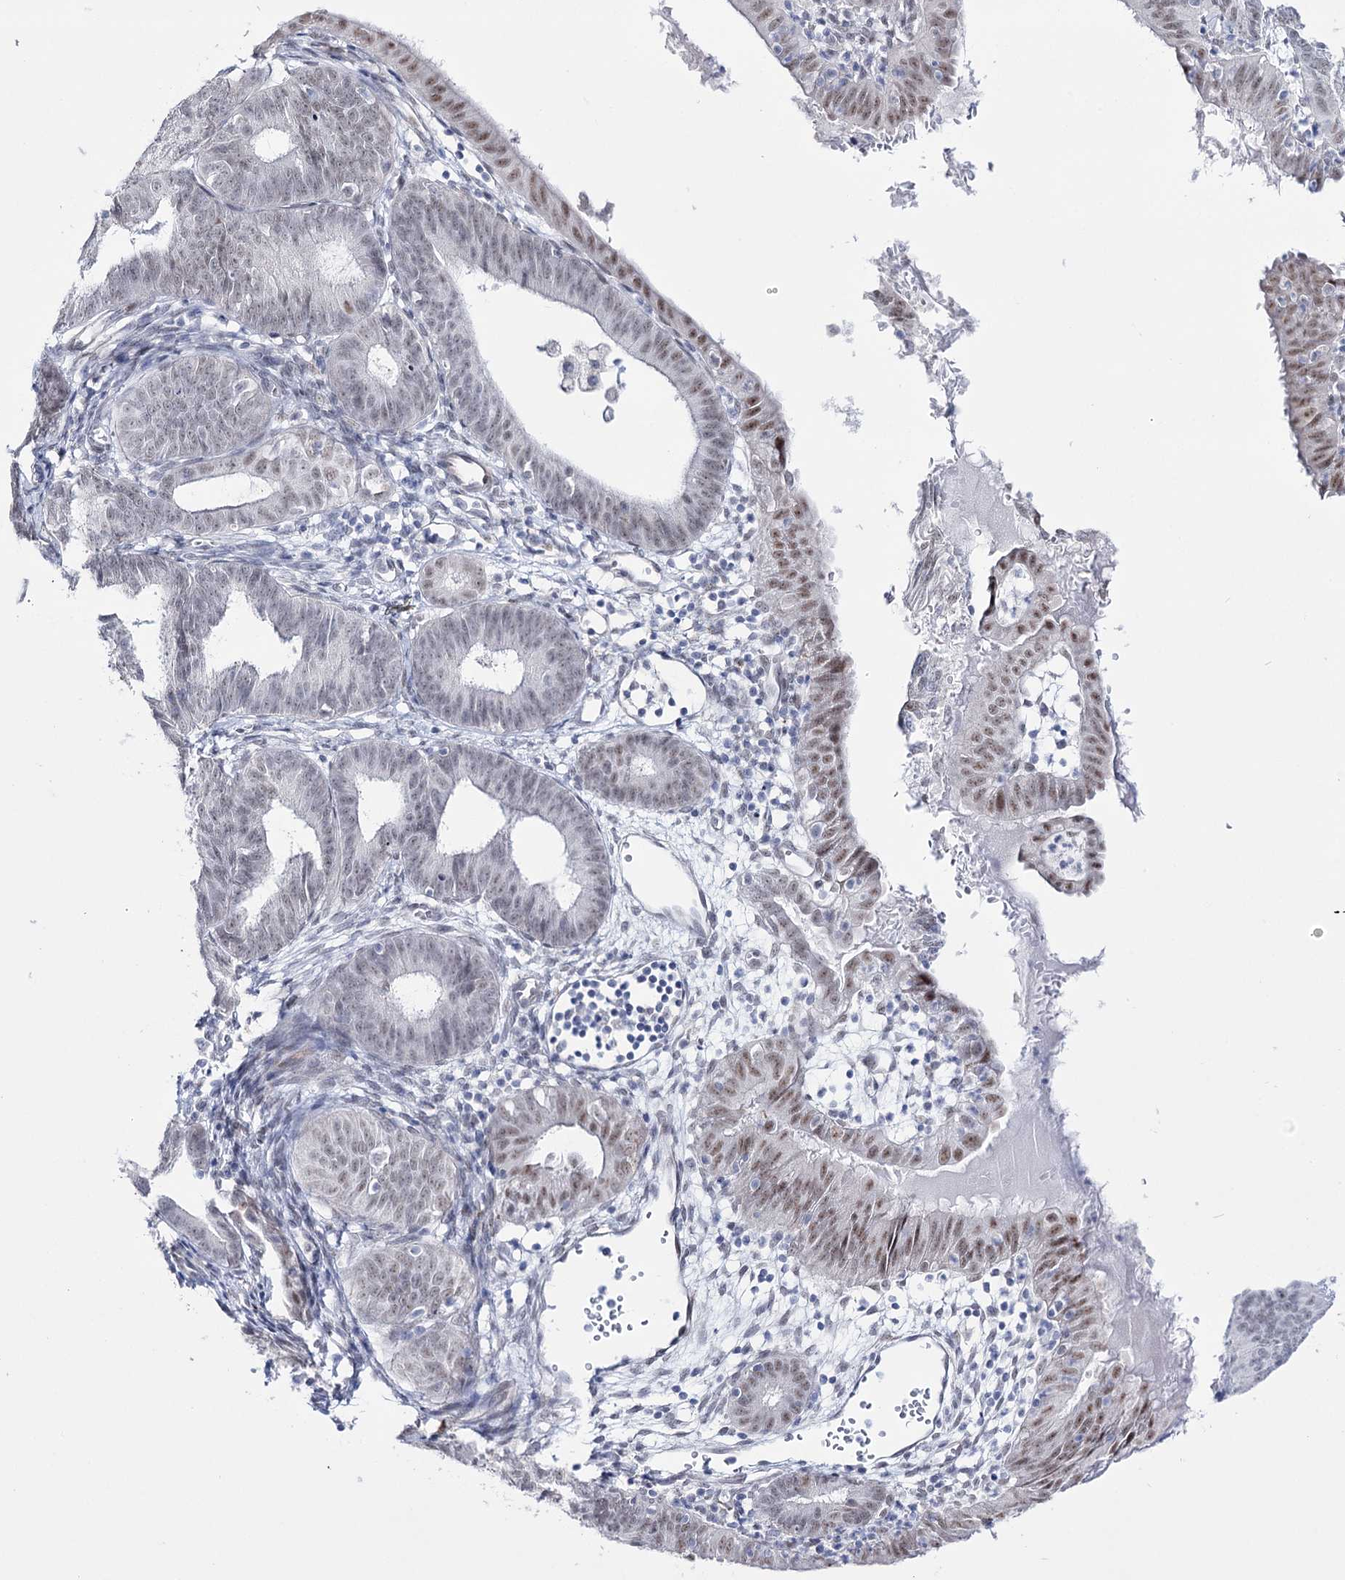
{"staining": {"intensity": "moderate", "quantity": "<25%", "location": "nuclear"}, "tissue": "endometrial cancer", "cell_type": "Tumor cells", "image_type": "cancer", "snomed": [{"axis": "morphology", "description": "Adenocarcinoma, NOS"}, {"axis": "topography", "description": "Endometrium"}], "caption": "A micrograph of endometrial cancer stained for a protein exhibits moderate nuclear brown staining in tumor cells.", "gene": "RBM15B", "patient": {"sex": "female", "age": 51}}